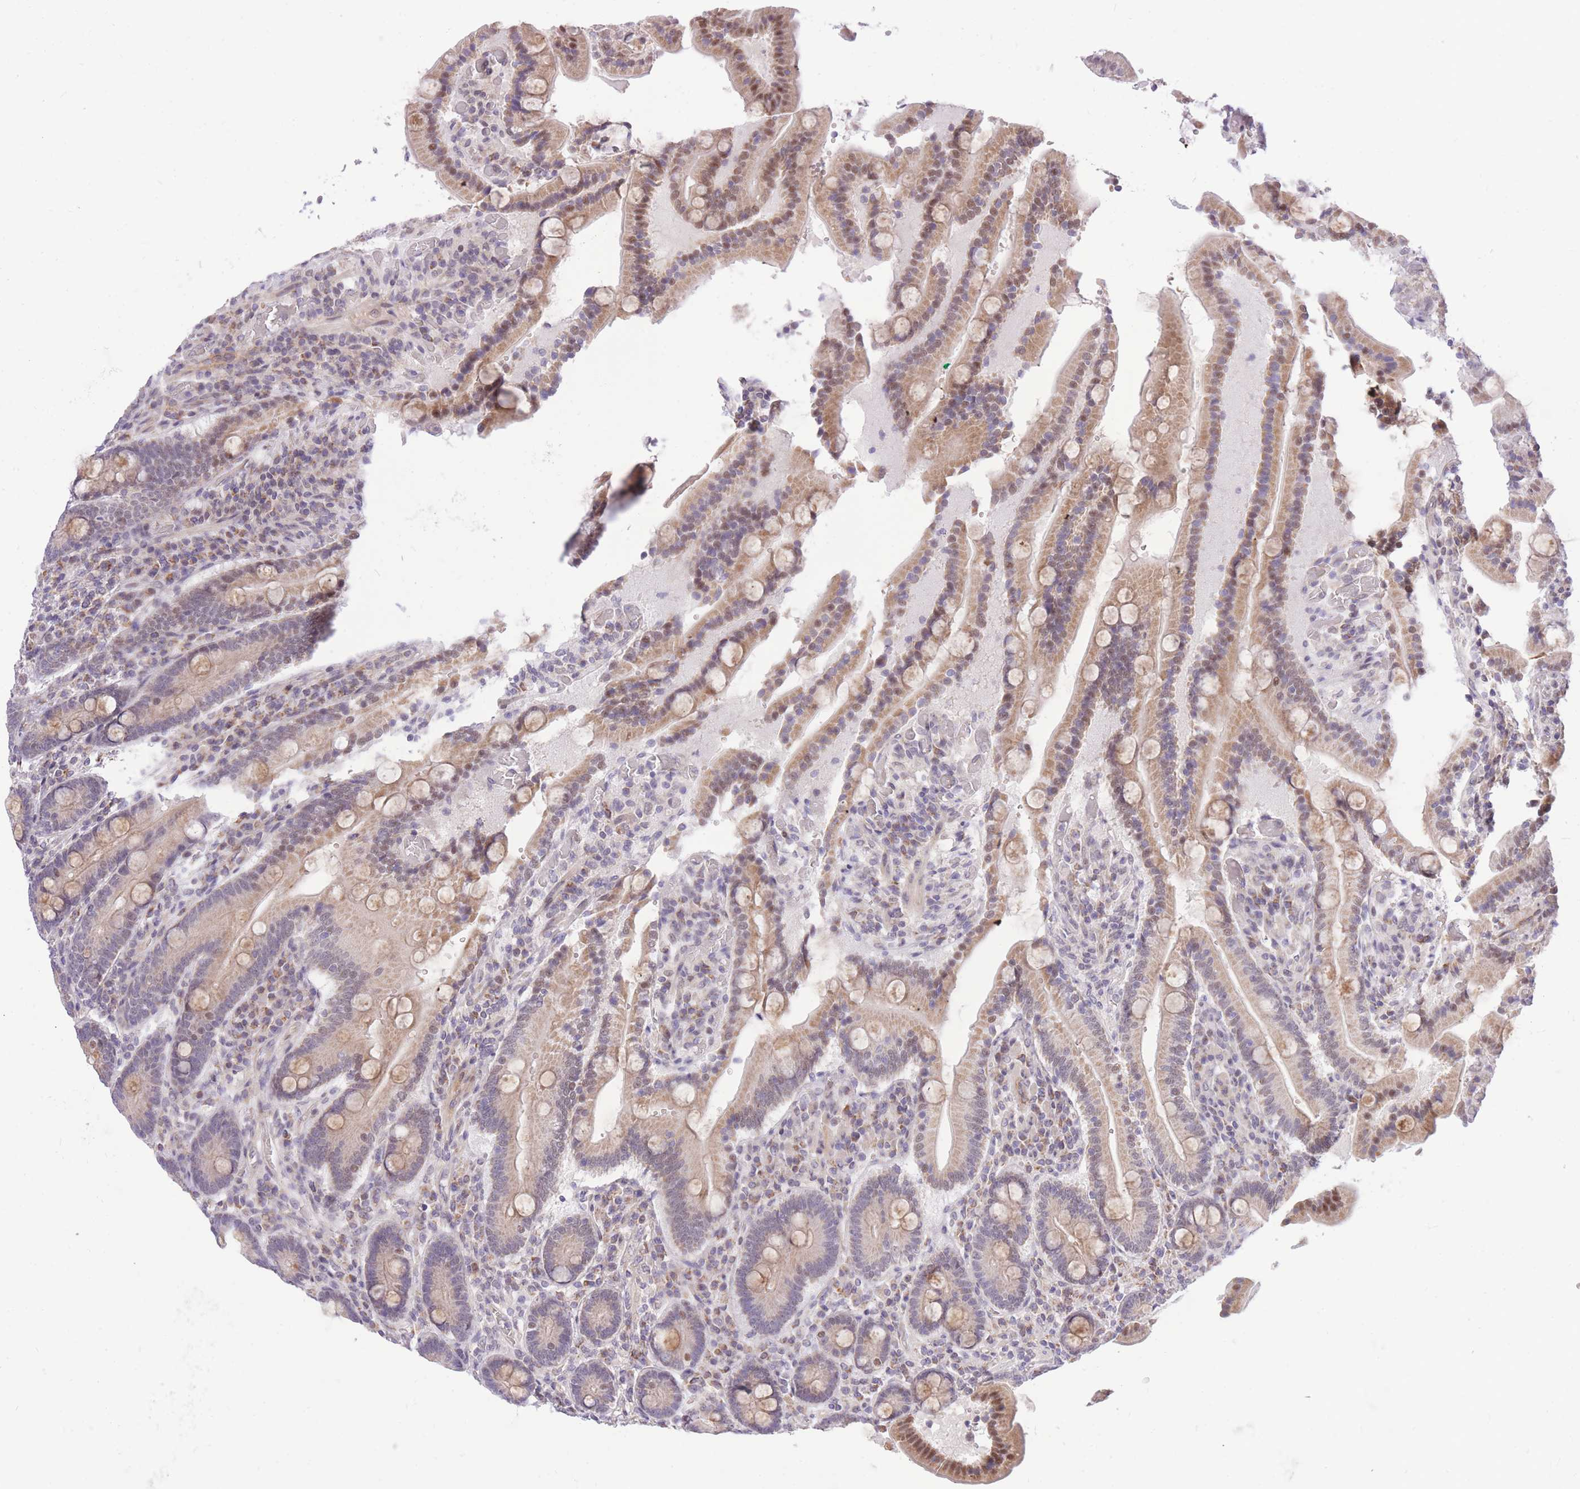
{"staining": {"intensity": "moderate", "quantity": ">75%", "location": "cytoplasmic/membranous,nuclear"}, "tissue": "duodenum", "cell_type": "Glandular cells", "image_type": "normal", "snomed": [{"axis": "morphology", "description": "Normal tissue, NOS"}, {"axis": "topography", "description": "Duodenum"}], "caption": "About >75% of glandular cells in benign duodenum demonstrate moderate cytoplasmic/membranous,nuclear protein staining as visualized by brown immunohistochemical staining.", "gene": "MINDY2", "patient": {"sex": "female", "age": 62}}